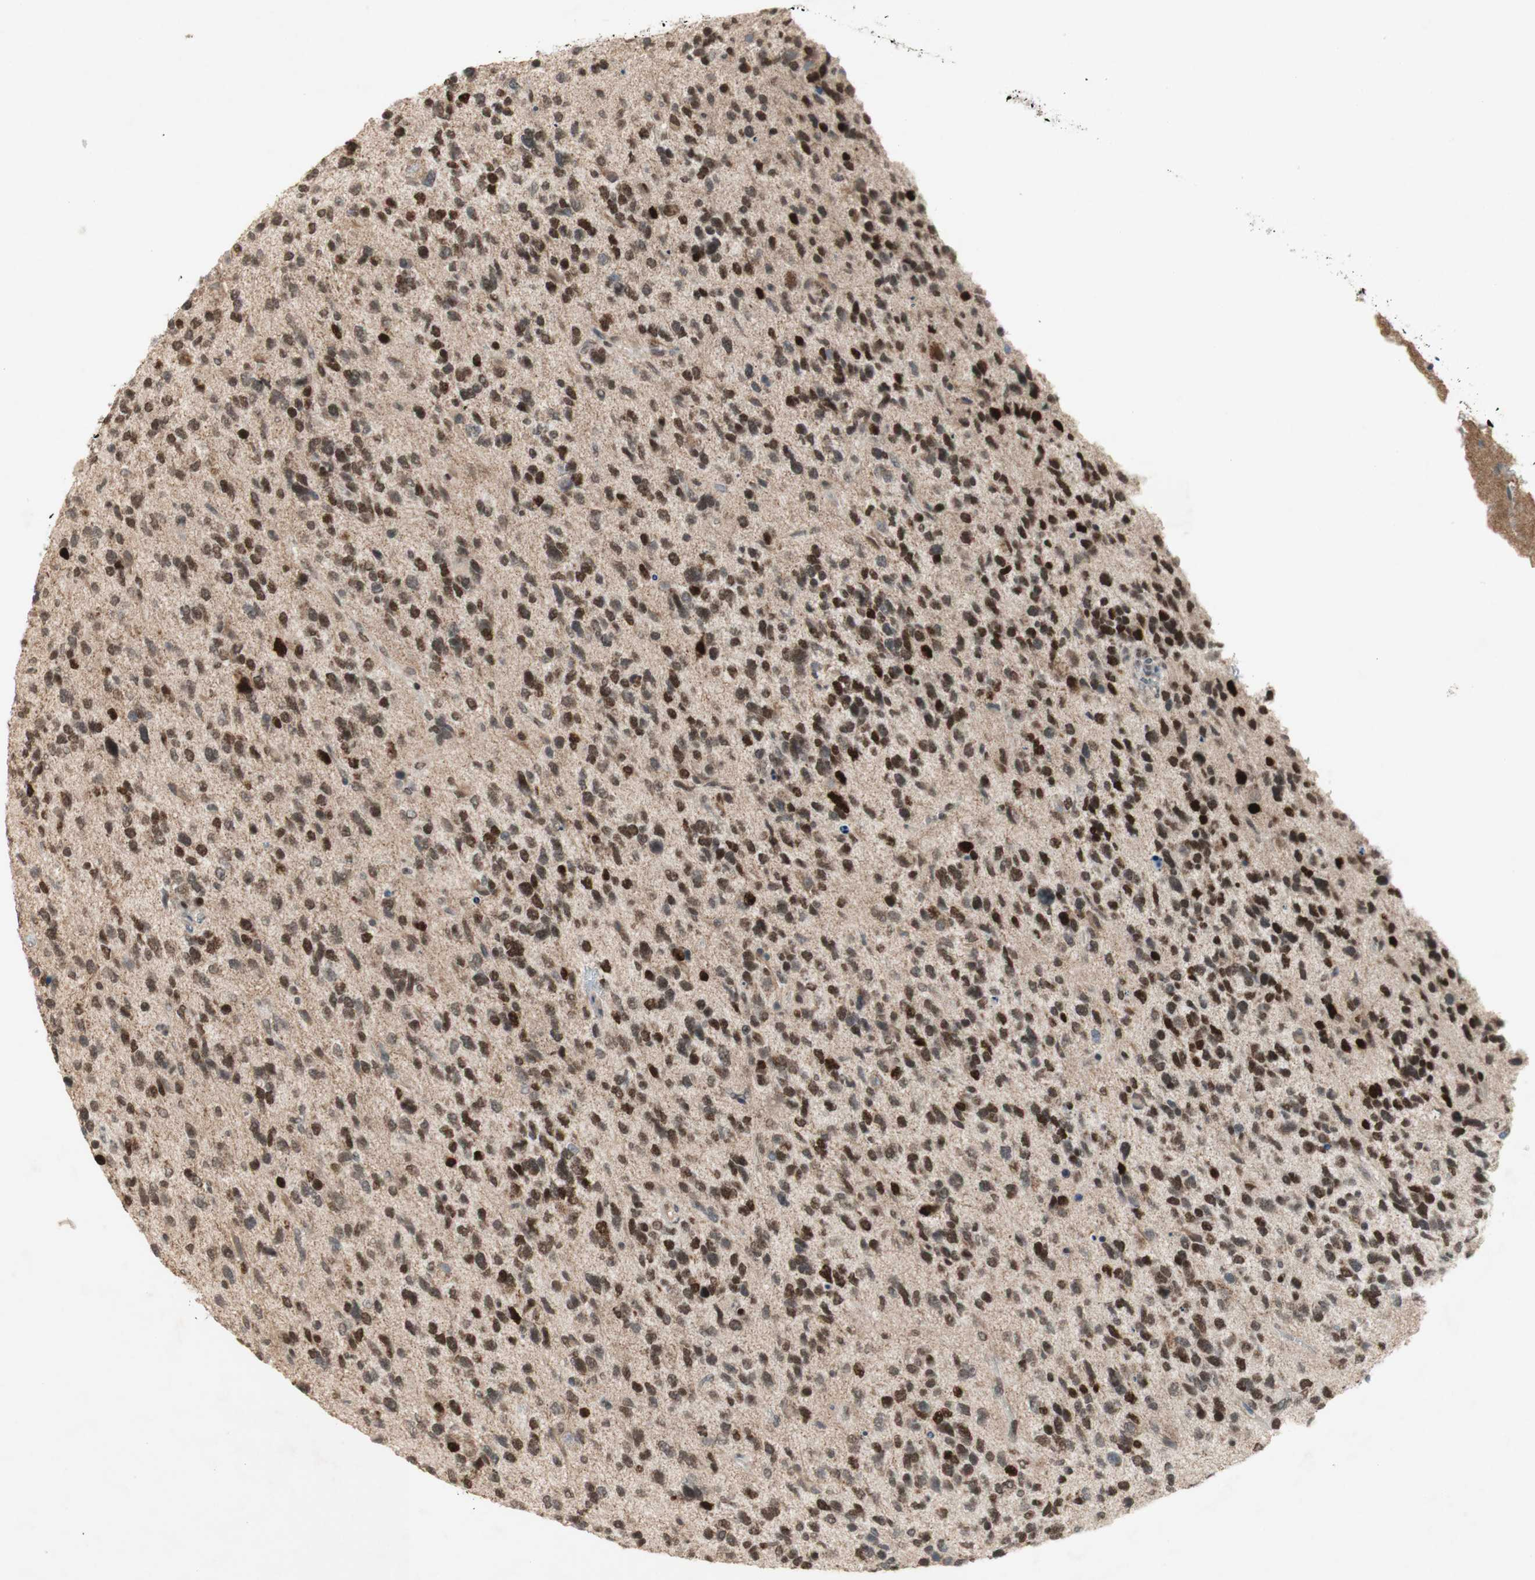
{"staining": {"intensity": "strong", "quantity": ">75%", "location": "nuclear"}, "tissue": "glioma", "cell_type": "Tumor cells", "image_type": "cancer", "snomed": [{"axis": "morphology", "description": "Glioma, malignant, High grade"}, {"axis": "topography", "description": "Brain"}], "caption": "Malignant glioma (high-grade) tissue displays strong nuclear staining in about >75% of tumor cells, visualized by immunohistochemistry.", "gene": "DNMT3A", "patient": {"sex": "female", "age": 58}}